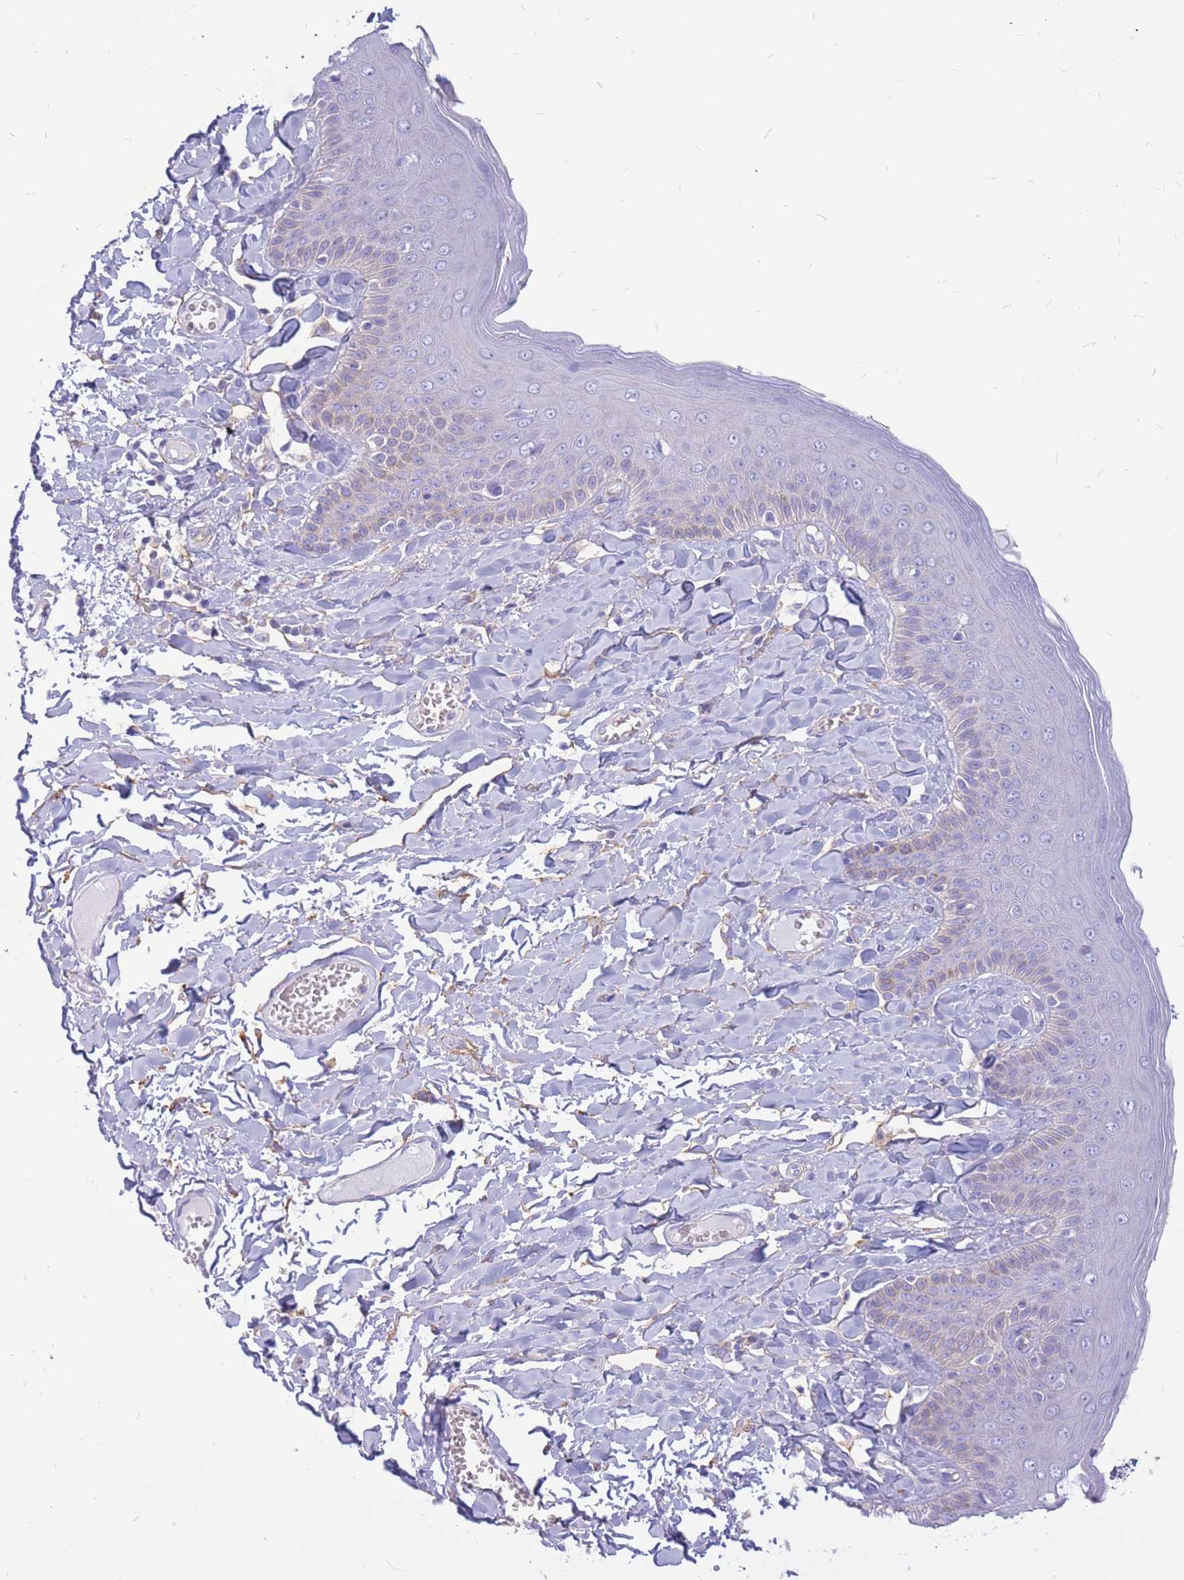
{"staining": {"intensity": "negative", "quantity": "none", "location": "none"}, "tissue": "skin", "cell_type": "Epidermal cells", "image_type": "normal", "snomed": [{"axis": "morphology", "description": "Normal tissue, NOS"}, {"axis": "topography", "description": "Anal"}], "caption": "Epidermal cells are negative for brown protein staining in normal skin. (IHC, brightfield microscopy, high magnification).", "gene": "ADD2", "patient": {"sex": "male", "age": 69}}